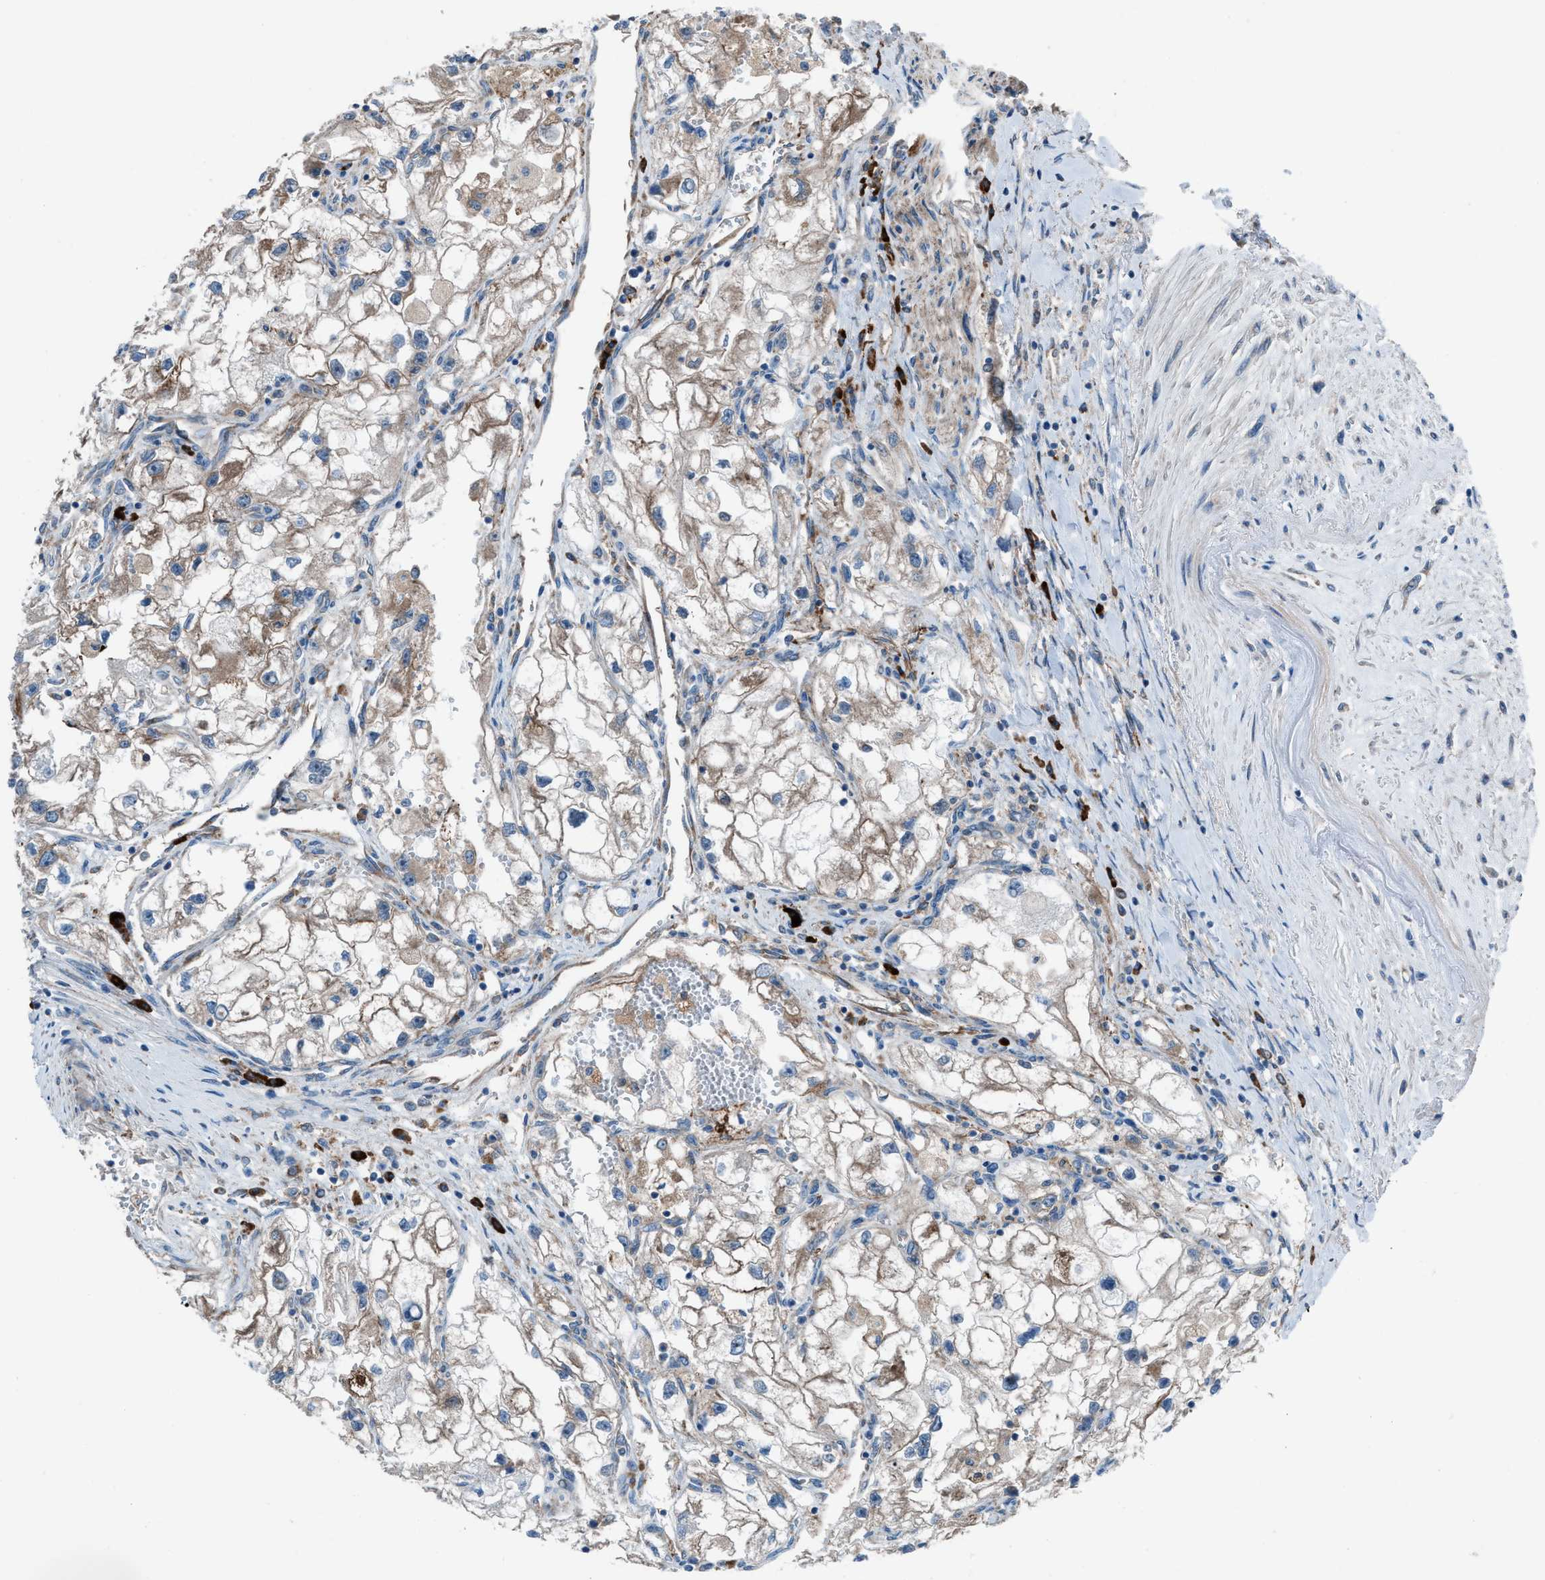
{"staining": {"intensity": "weak", "quantity": ">75%", "location": "cytoplasmic/membranous"}, "tissue": "renal cancer", "cell_type": "Tumor cells", "image_type": "cancer", "snomed": [{"axis": "morphology", "description": "Adenocarcinoma, NOS"}, {"axis": "topography", "description": "Kidney"}], "caption": "Weak cytoplasmic/membranous staining is appreciated in approximately >75% of tumor cells in renal adenocarcinoma.", "gene": "HEG1", "patient": {"sex": "female", "age": 70}}